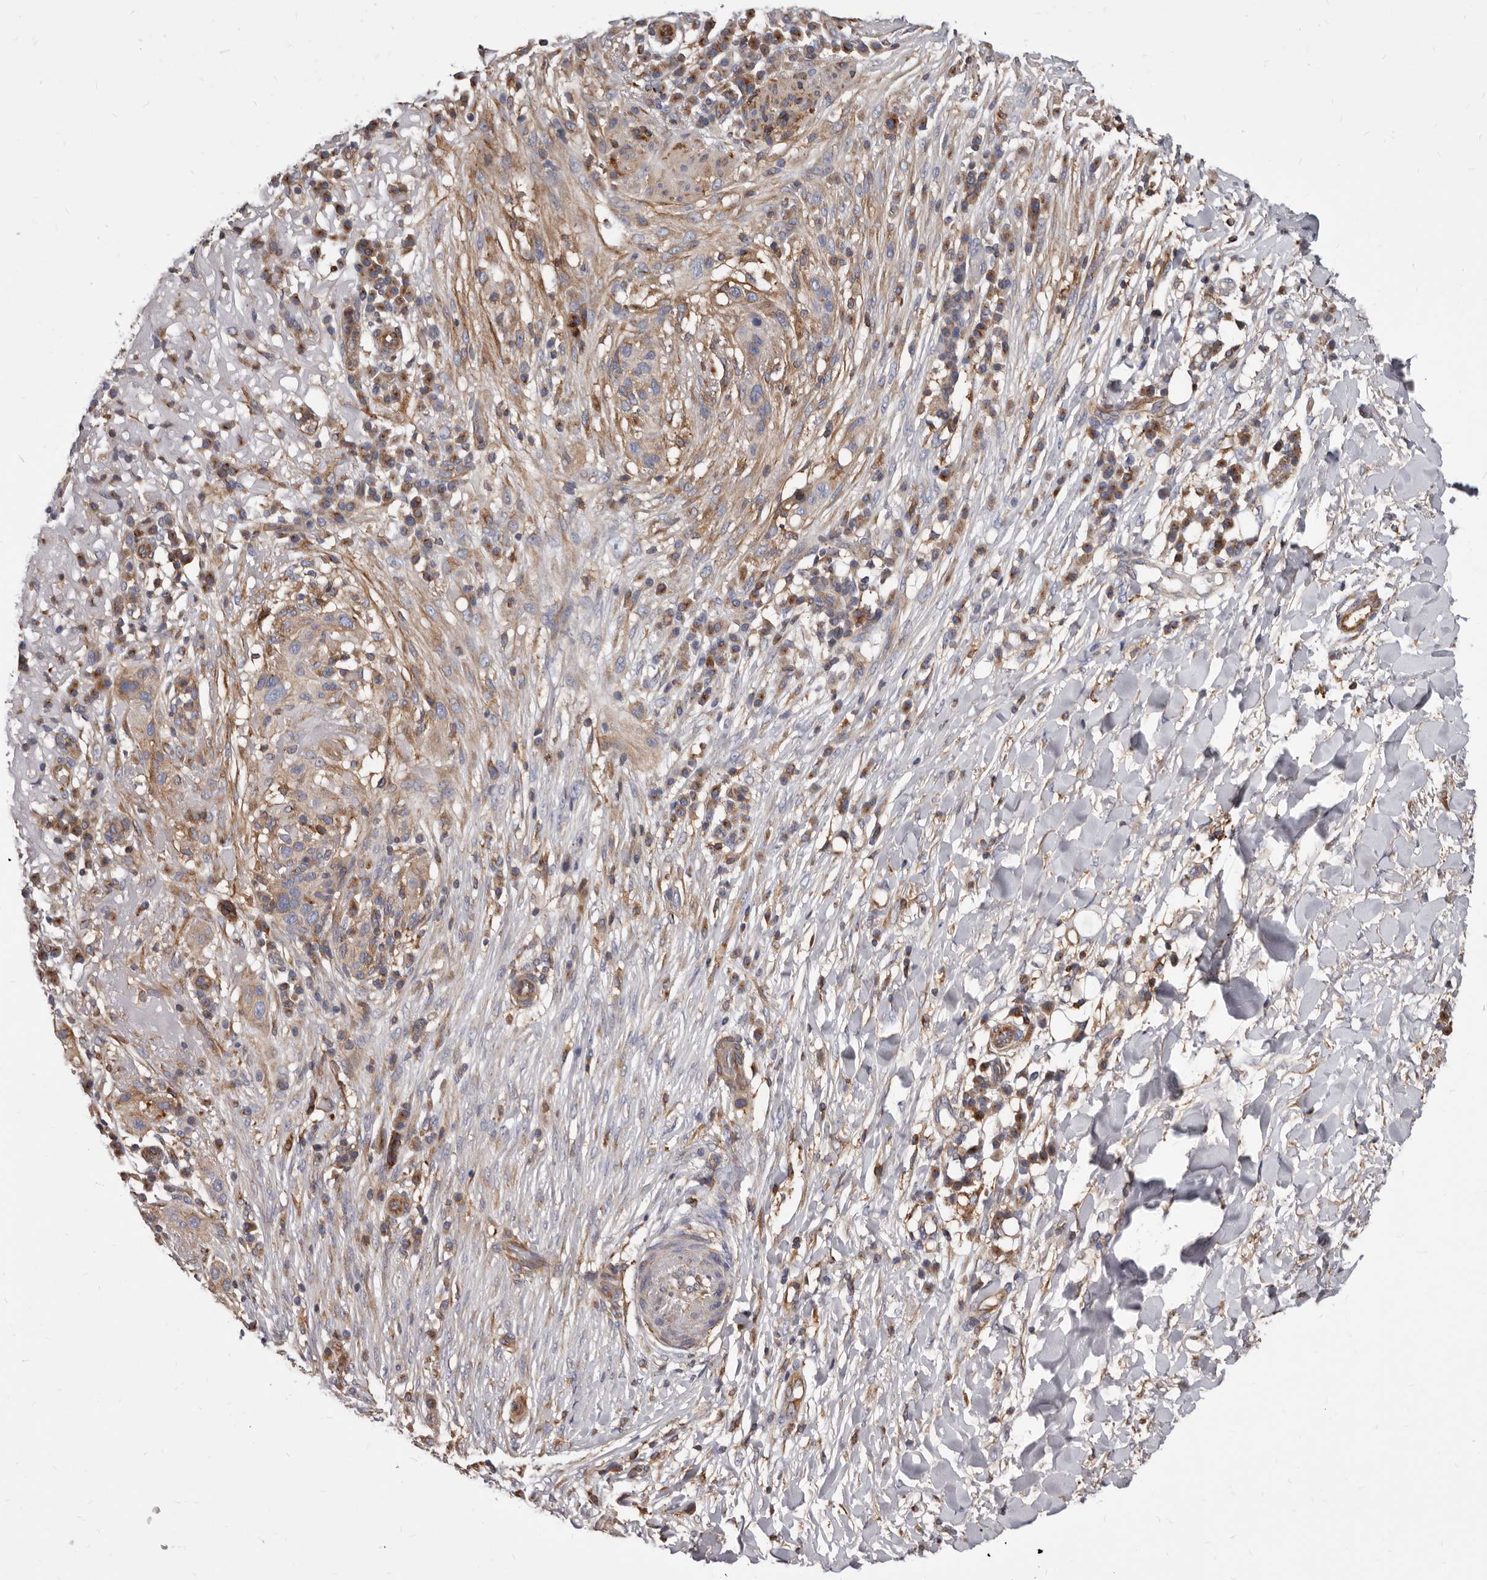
{"staining": {"intensity": "moderate", "quantity": "25%-75%", "location": "cytoplasmic/membranous"}, "tissue": "skin cancer", "cell_type": "Tumor cells", "image_type": "cancer", "snomed": [{"axis": "morphology", "description": "Normal tissue, NOS"}, {"axis": "morphology", "description": "Squamous cell carcinoma, NOS"}, {"axis": "topography", "description": "Skin"}], "caption": "Tumor cells exhibit moderate cytoplasmic/membranous expression in approximately 25%-75% of cells in squamous cell carcinoma (skin). (DAB (3,3'-diaminobenzidine) IHC, brown staining for protein, blue staining for nuclei).", "gene": "NIBAN1", "patient": {"sex": "female", "age": 96}}